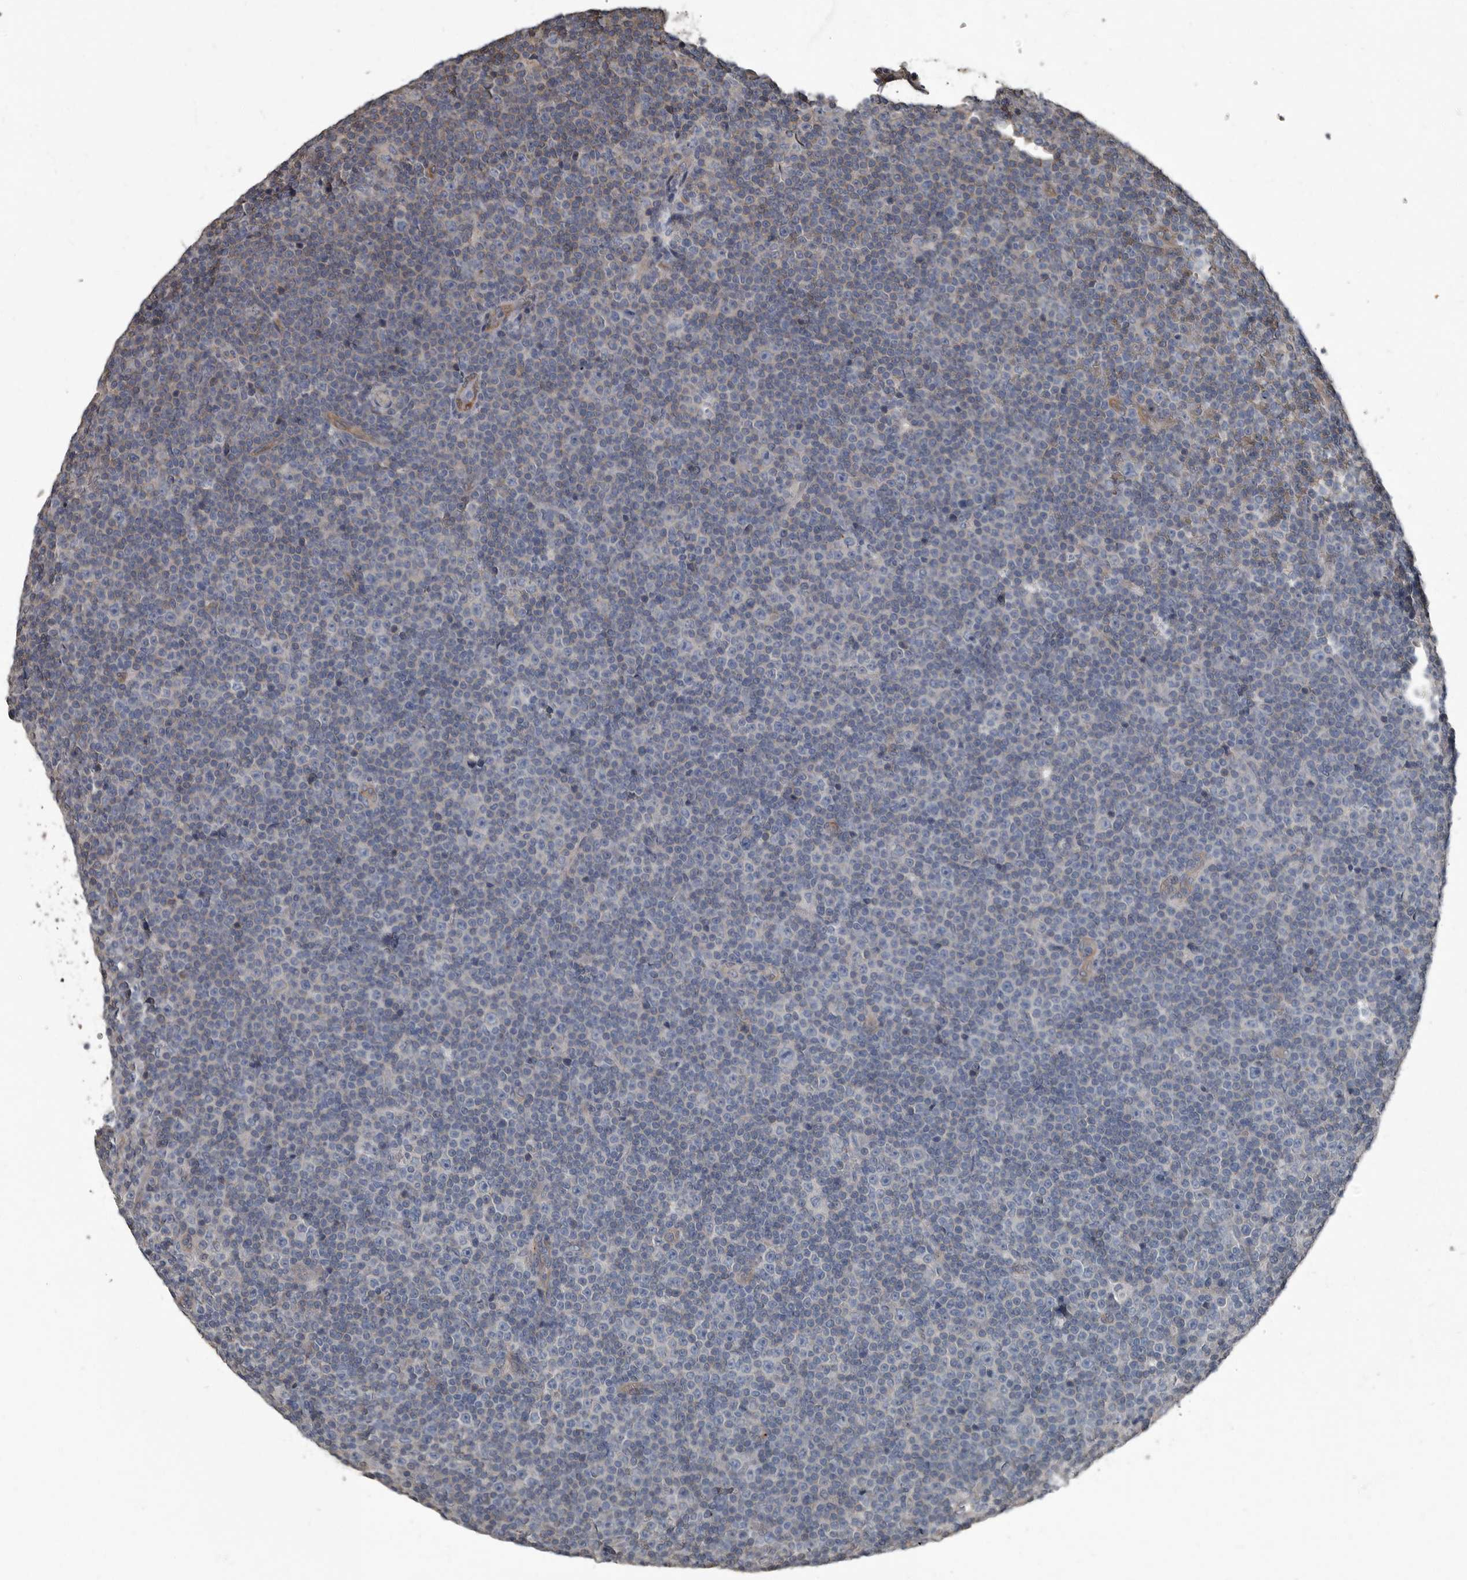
{"staining": {"intensity": "negative", "quantity": "none", "location": "none"}, "tissue": "lymphoma", "cell_type": "Tumor cells", "image_type": "cancer", "snomed": [{"axis": "morphology", "description": "Malignant lymphoma, non-Hodgkin's type, Low grade"}, {"axis": "topography", "description": "Lymph node"}], "caption": "This is a image of IHC staining of malignant lymphoma, non-Hodgkin's type (low-grade), which shows no expression in tumor cells. (Brightfield microscopy of DAB (3,3'-diaminobenzidine) immunohistochemistry at high magnification).", "gene": "TPD52L1", "patient": {"sex": "female", "age": 67}}